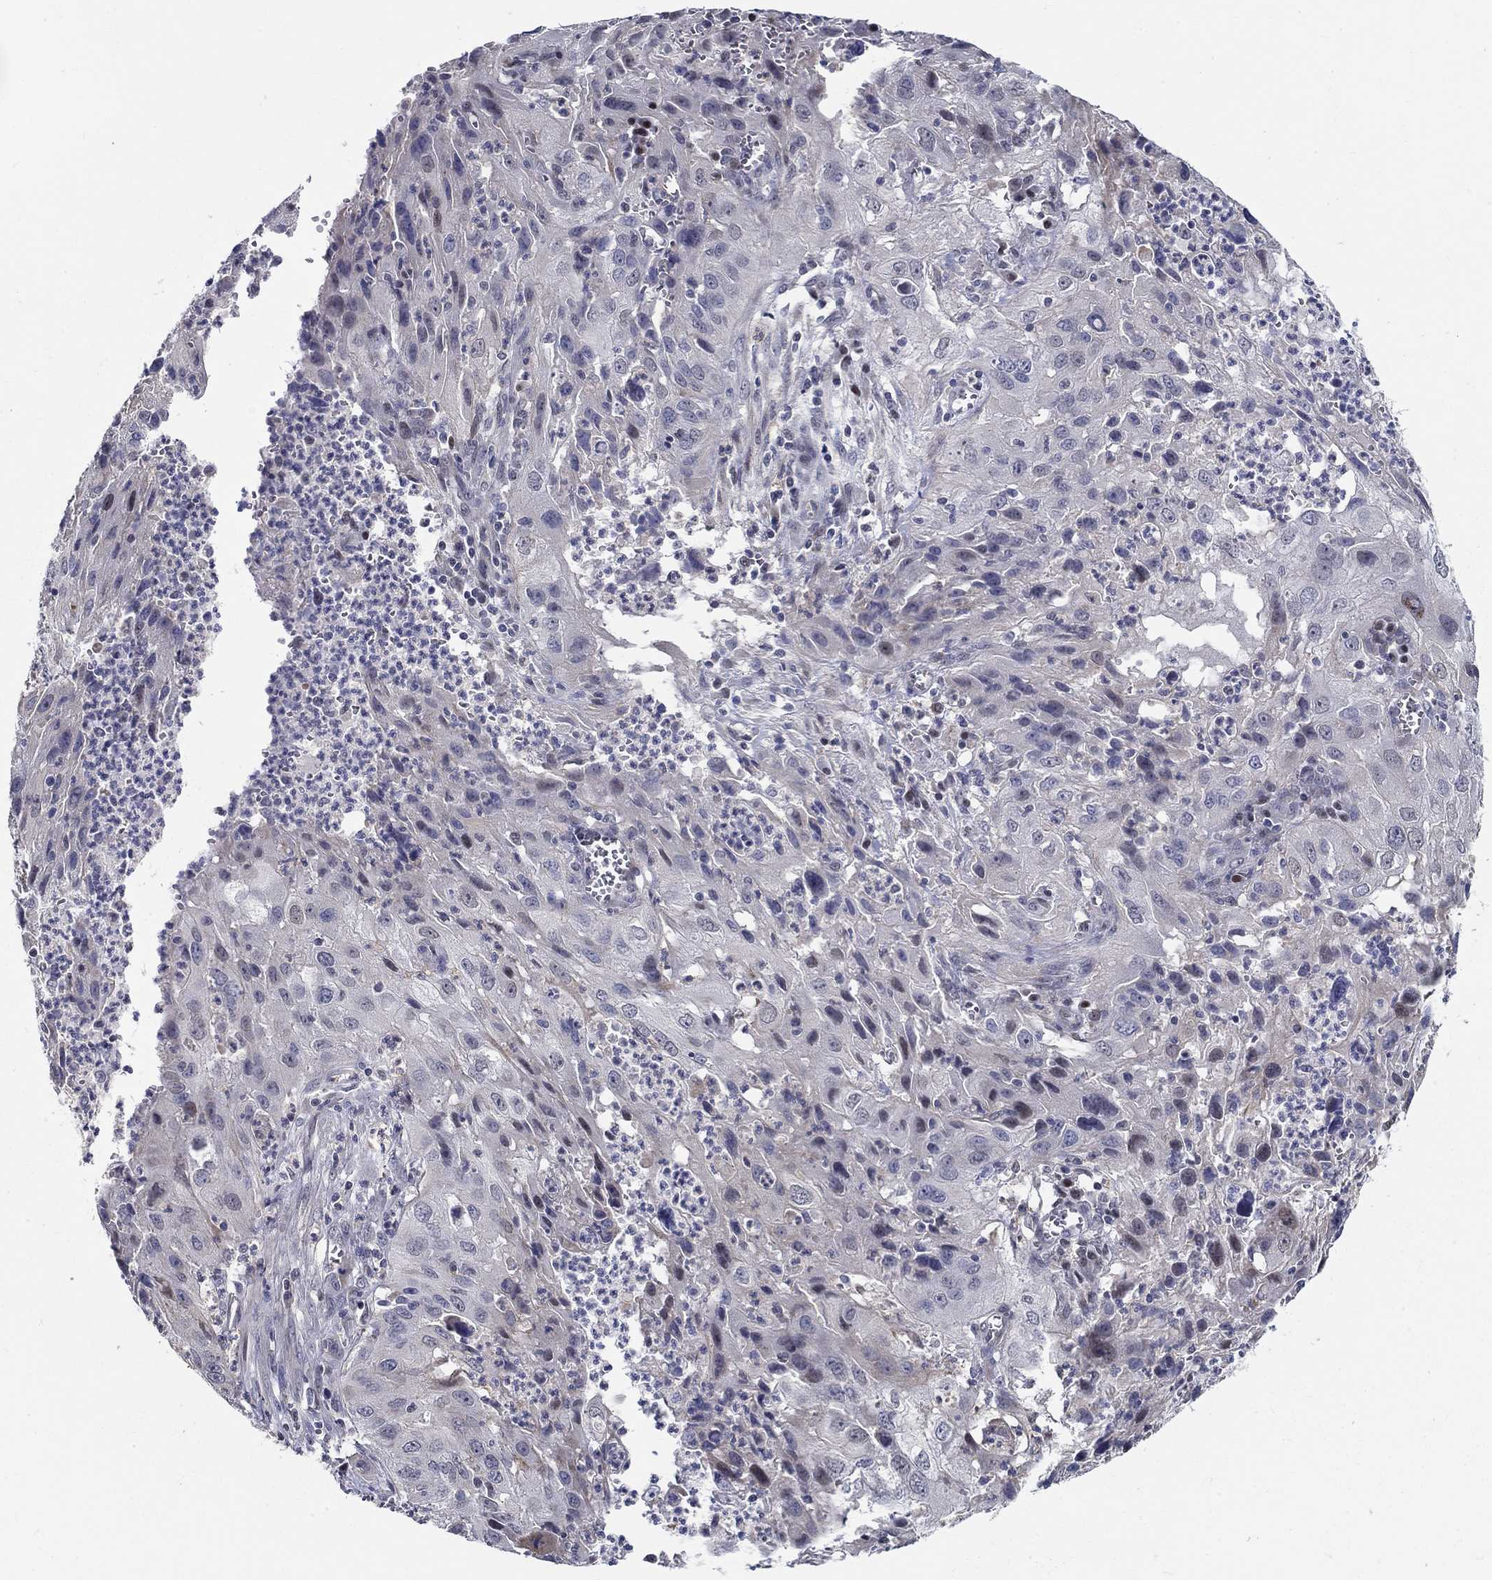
{"staining": {"intensity": "negative", "quantity": "none", "location": "none"}, "tissue": "cervical cancer", "cell_type": "Tumor cells", "image_type": "cancer", "snomed": [{"axis": "morphology", "description": "Squamous cell carcinoma, NOS"}, {"axis": "topography", "description": "Cervix"}], "caption": "This is a image of immunohistochemistry staining of cervical squamous cell carcinoma, which shows no positivity in tumor cells.", "gene": "C16orf46", "patient": {"sex": "female", "age": 32}}